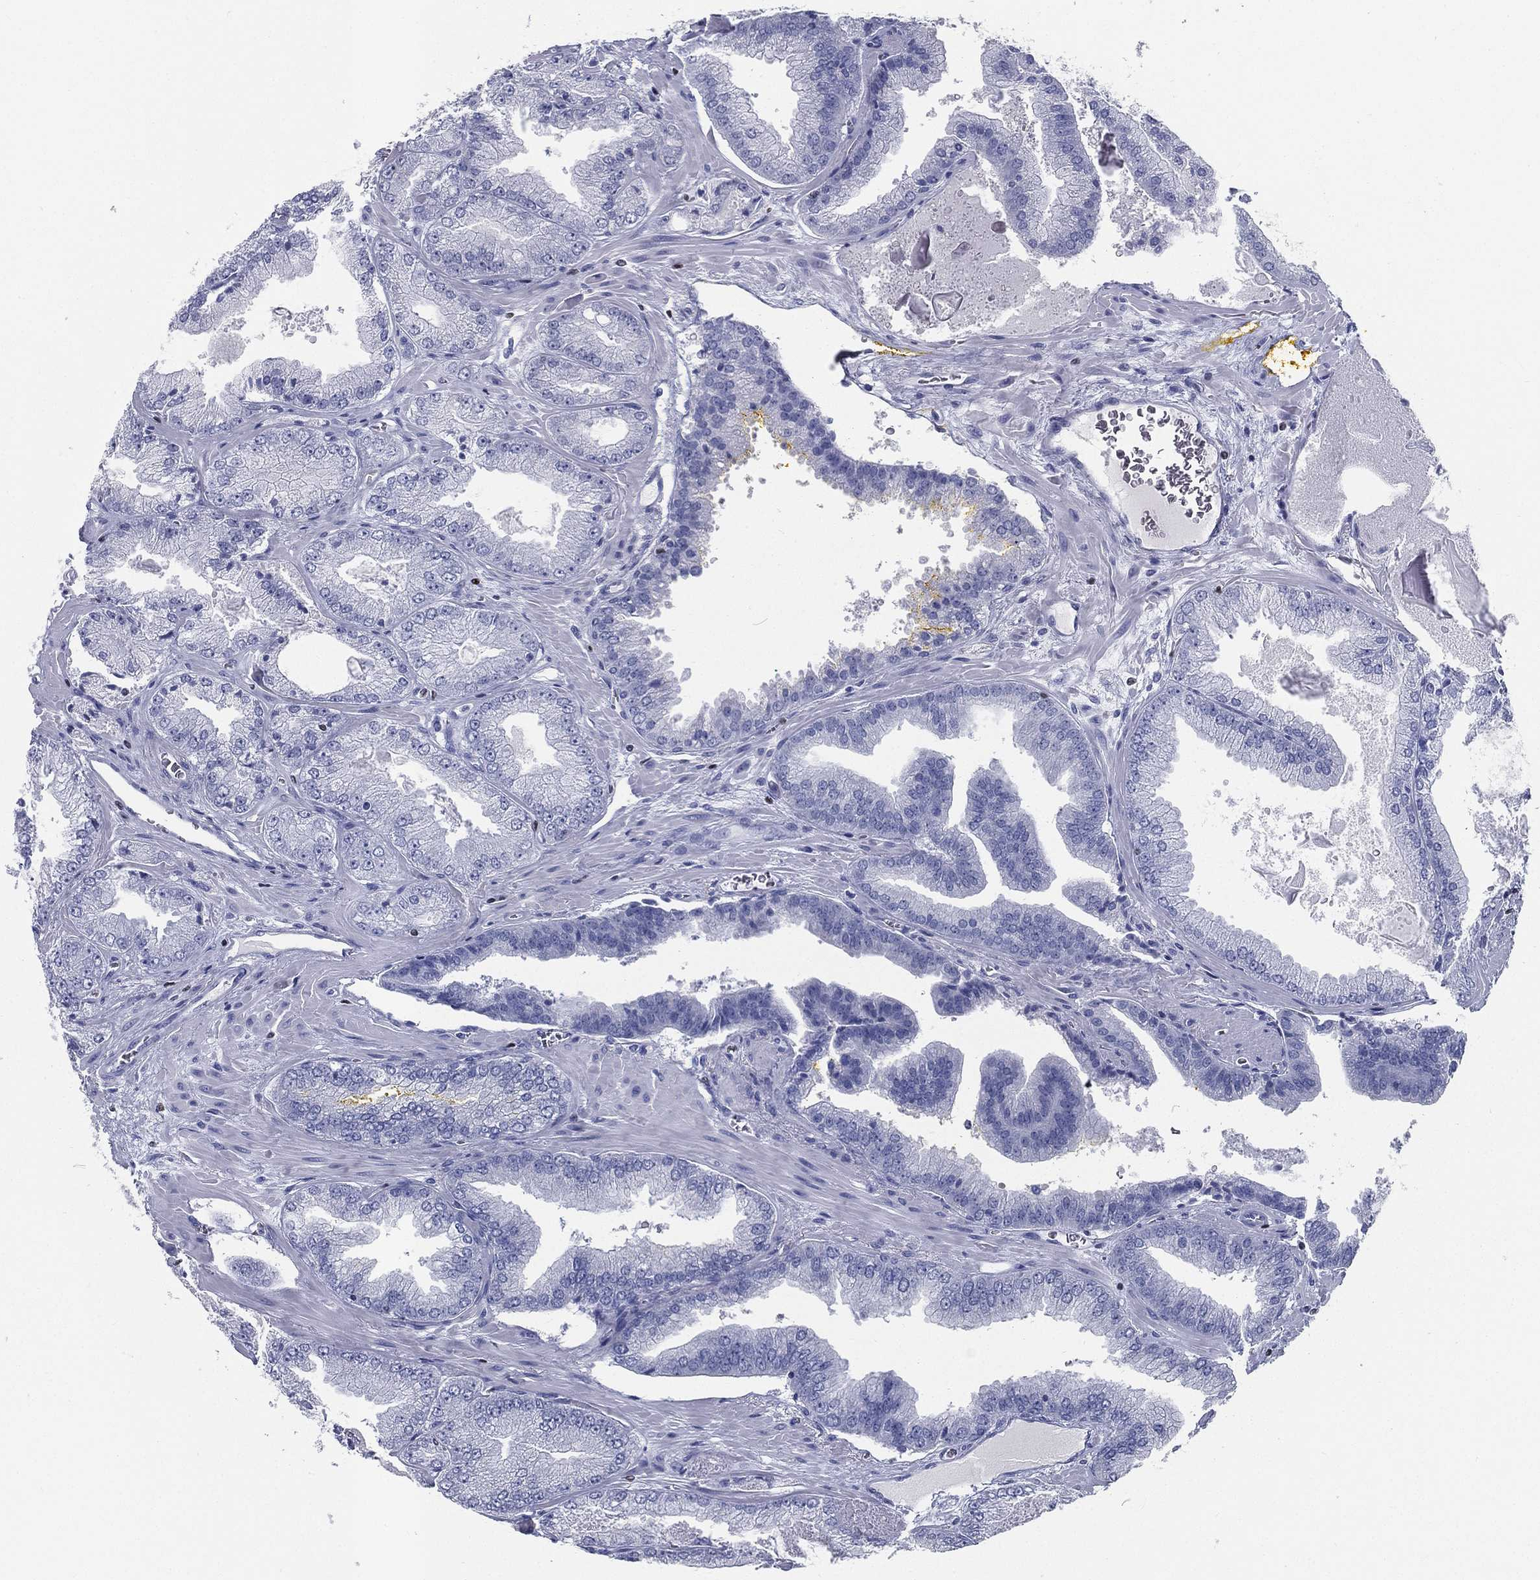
{"staining": {"intensity": "negative", "quantity": "none", "location": "none"}, "tissue": "prostate cancer", "cell_type": "Tumor cells", "image_type": "cancer", "snomed": [{"axis": "morphology", "description": "Adenocarcinoma, Low grade"}, {"axis": "topography", "description": "Prostate"}], "caption": "The photomicrograph exhibits no significant staining in tumor cells of prostate cancer. Nuclei are stained in blue.", "gene": "PYHIN1", "patient": {"sex": "male", "age": 72}}